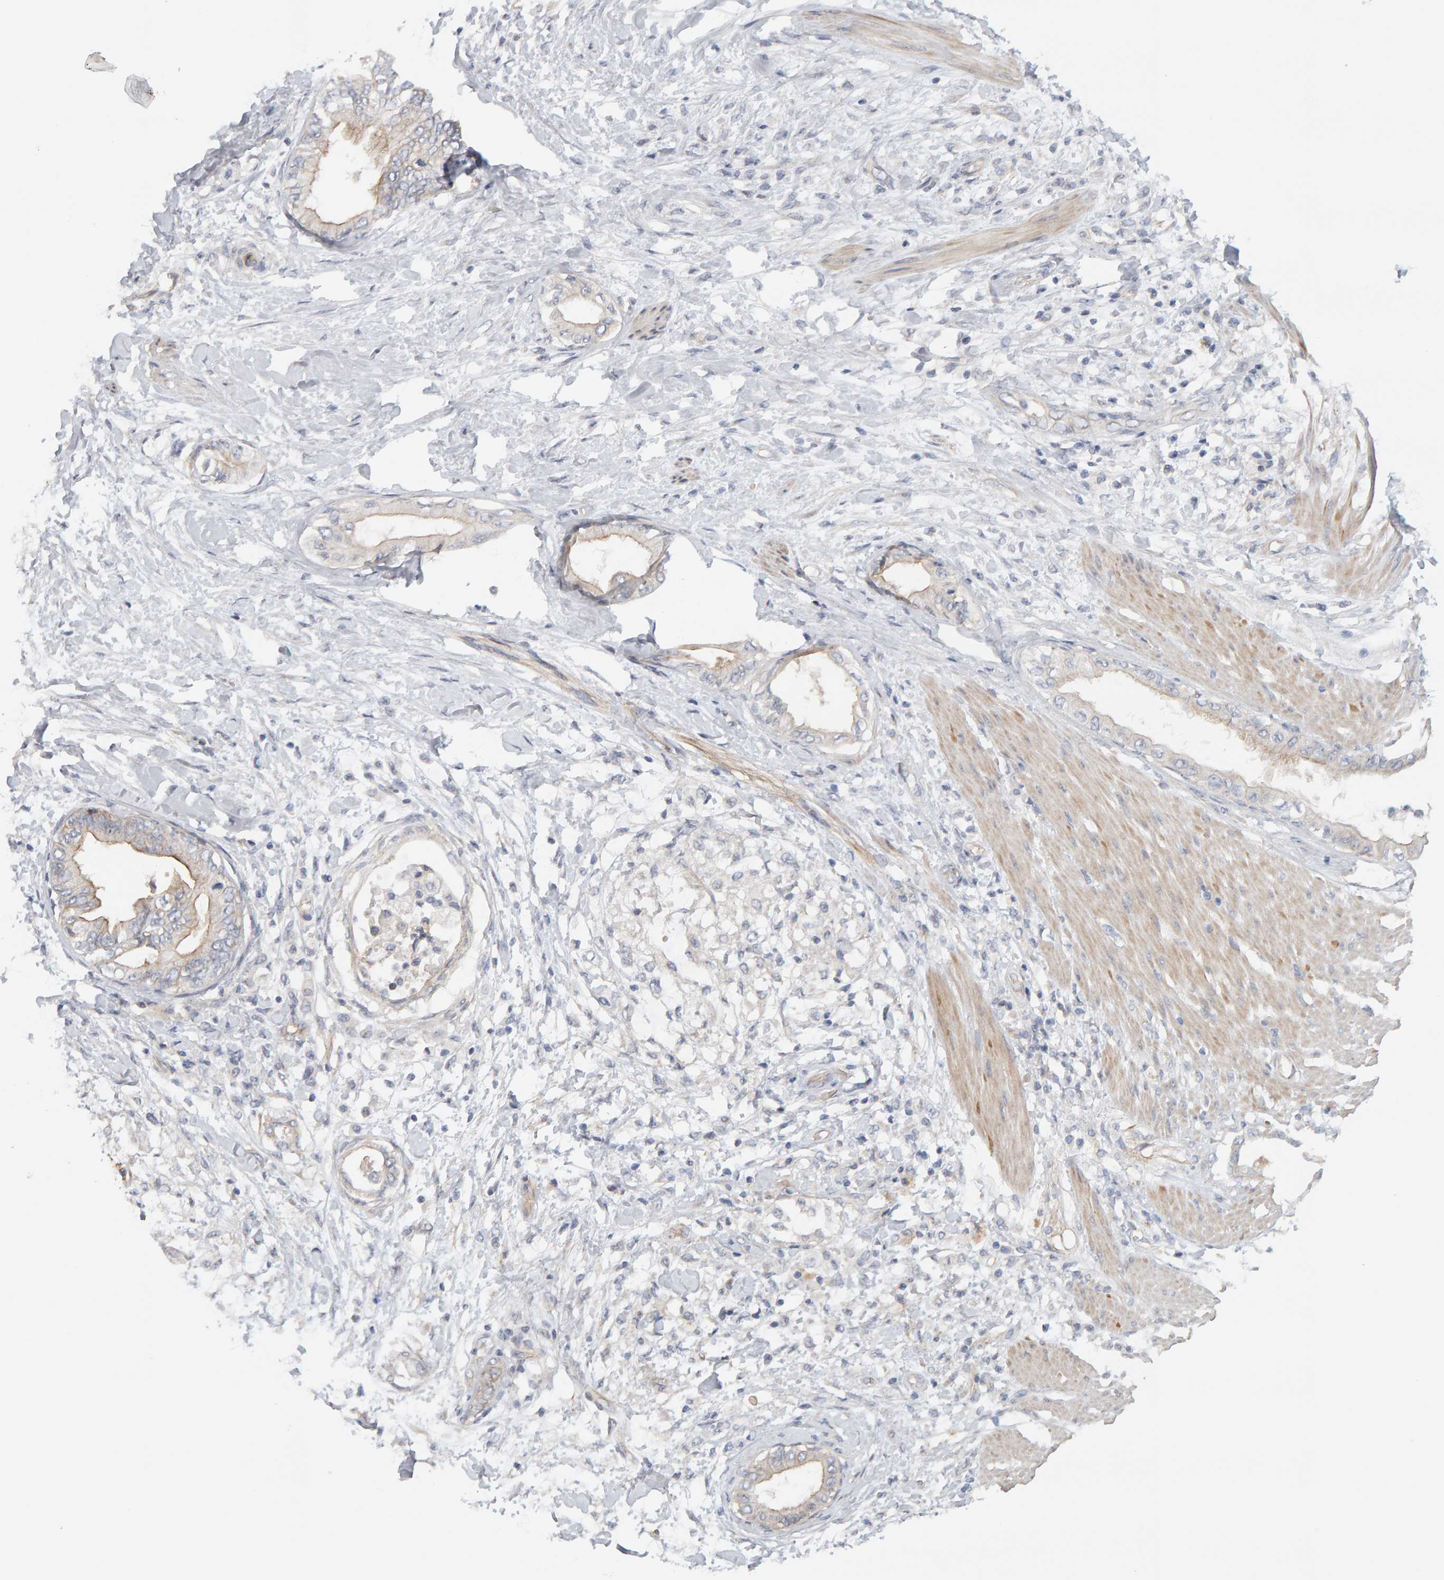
{"staining": {"intensity": "weak", "quantity": "<25%", "location": "cytoplasmic/membranous"}, "tissue": "pancreatic cancer", "cell_type": "Tumor cells", "image_type": "cancer", "snomed": [{"axis": "morphology", "description": "Normal tissue, NOS"}, {"axis": "morphology", "description": "Adenocarcinoma, NOS"}, {"axis": "topography", "description": "Pancreas"}, {"axis": "topography", "description": "Duodenum"}], "caption": "High magnification brightfield microscopy of pancreatic adenocarcinoma stained with DAB (3,3'-diaminobenzidine) (brown) and counterstained with hematoxylin (blue): tumor cells show no significant staining.", "gene": "PPP1R16A", "patient": {"sex": "female", "age": 60}}